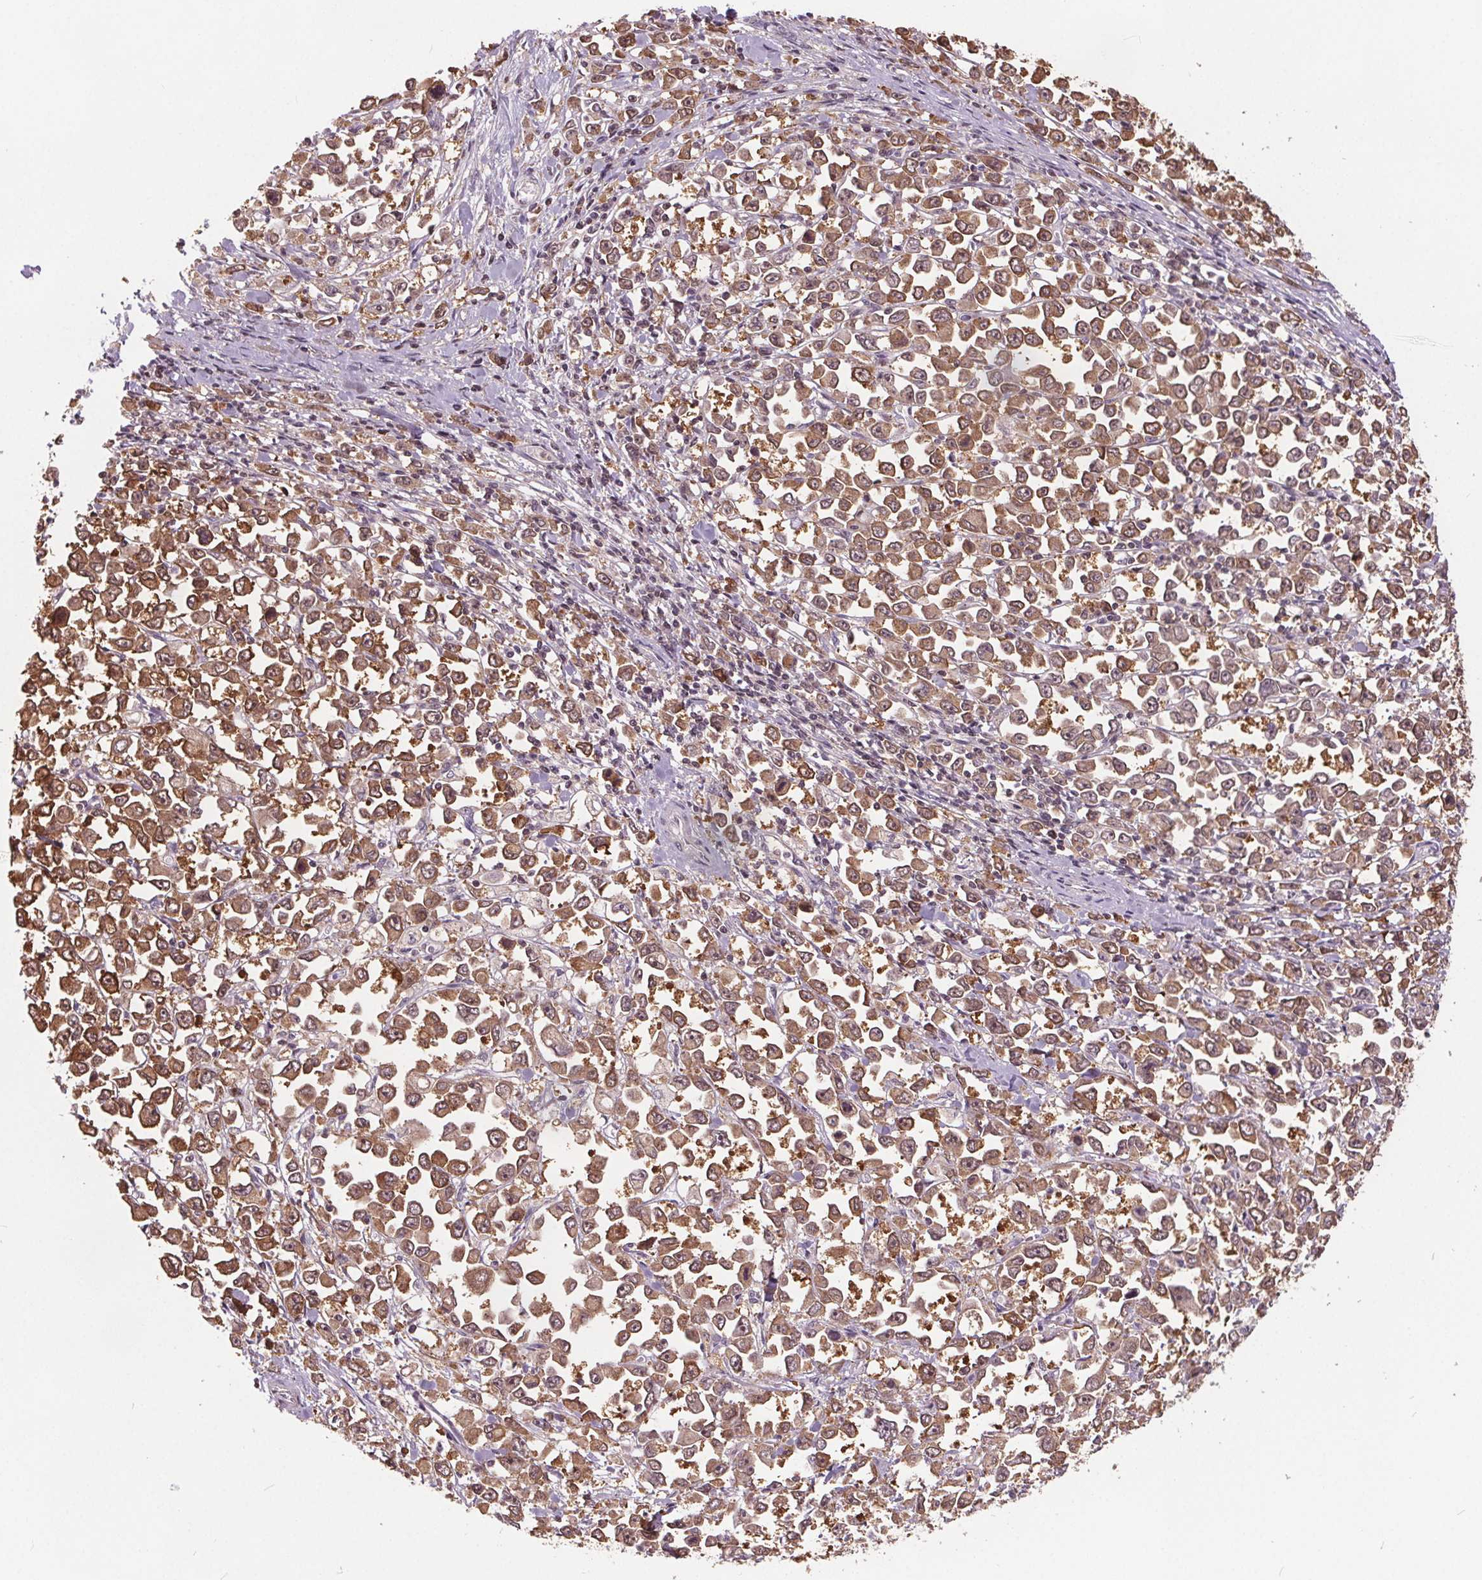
{"staining": {"intensity": "moderate", "quantity": ">75%", "location": "cytoplasmic/membranous,nuclear"}, "tissue": "stomach cancer", "cell_type": "Tumor cells", "image_type": "cancer", "snomed": [{"axis": "morphology", "description": "Adenocarcinoma, NOS"}, {"axis": "topography", "description": "Stomach, upper"}], "caption": "Human stomach cancer stained for a protein (brown) displays moderate cytoplasmic/membranous and nuclear positive staining in about >75% of tumor cells.", "gene": "HIF1AN", "patient": {"sex": "male", "age": 70}}